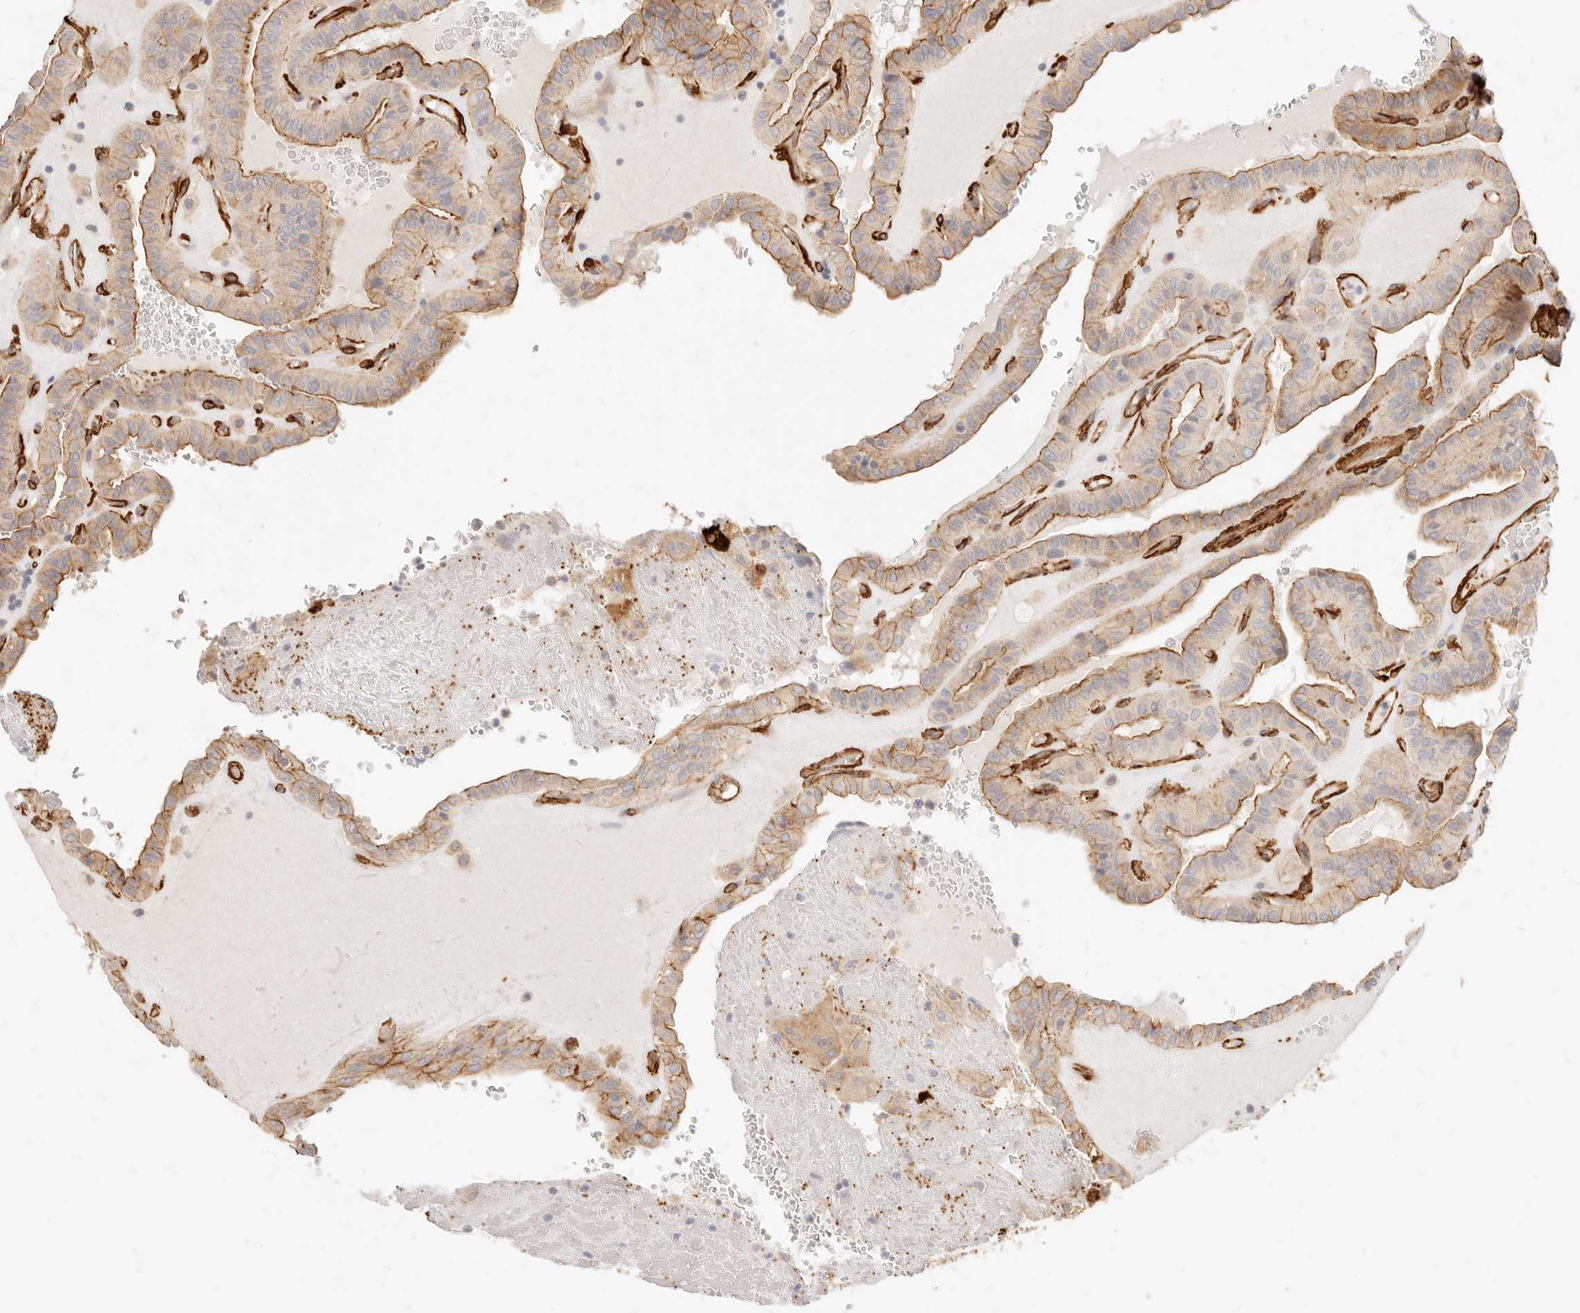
{"staining": {"intensity": "moderate", "quantity": "25%-75%", "location": "cytoplasmic/membranous"}, "tissue": "thyroid cancer", "cell_type": "Tumor cells", "image_type": "cancer", "snomed": [{"axis": "morphology", "description": "Papillary adenocarcinoma, NOS"}, {"axis": "topography", "description": "Thyroid gland"}], "caption": "The micrograph reveals immunohistochemical staining of thyroid cancer. There is moderate cytoplasmic/membranous expression is identified in about 25%-75% of tumor cells.", "gene": "TMTC2", "patient": {"sex": "male", "age": 77}}